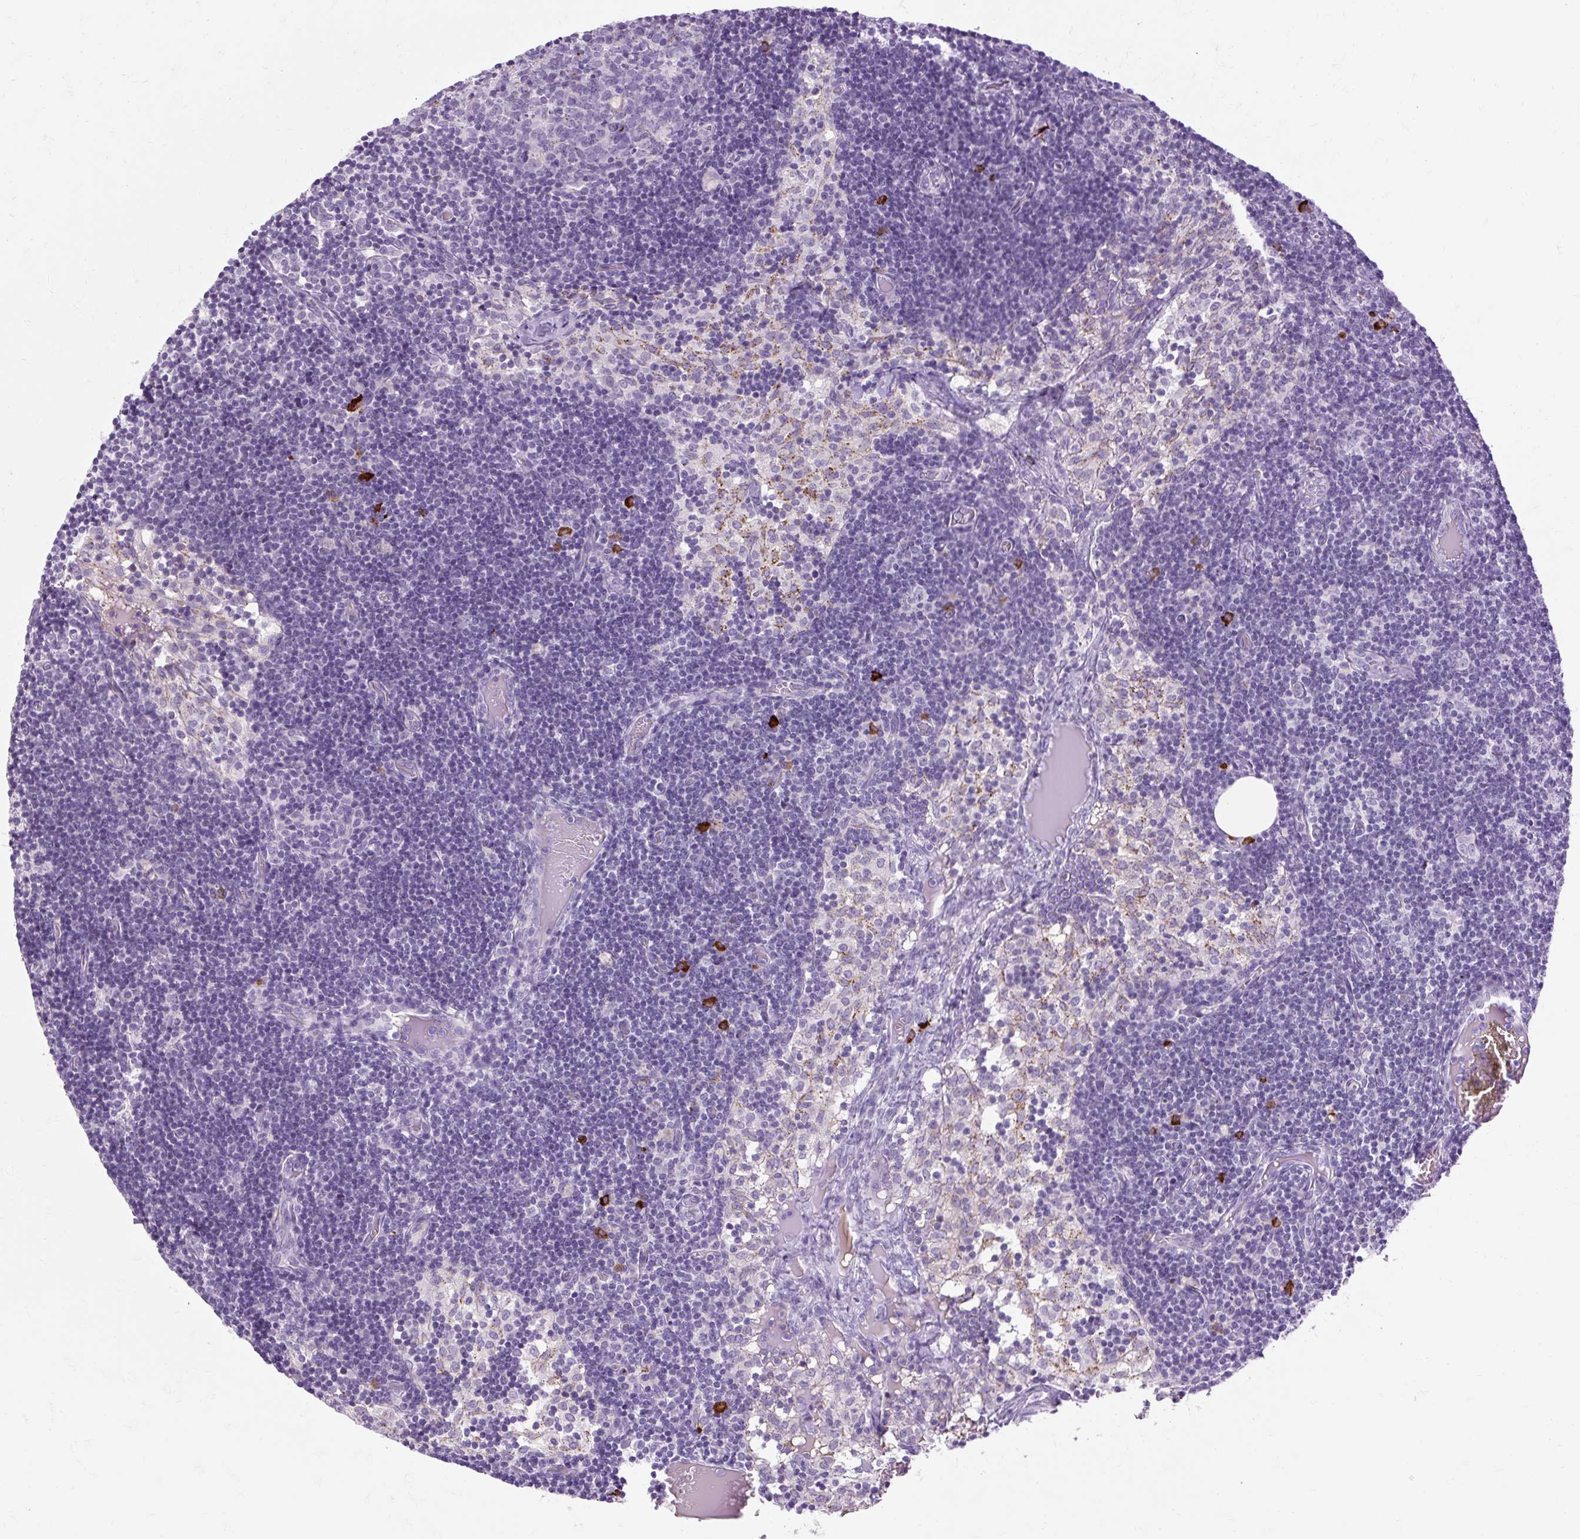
{"staining": {"intensity": "strong", "quantity": "<25%", "location": "cytoplasmic/membranous"}, "tissue": "lymph node", "cell_type": "Germinal center cells", "image_type": "normal", "snomed": [{"axis": "morphology", "description": "Normal tissue, NOS"}, {"axis": "topography", "description": "Lymph node"}], "caption": "Benign lymph node demonstrates strong cytoplasmic/membranous positivity in about <25% of germinal center cells, visualized by immunohistochemistry.", "gene": "ARRDC2", "patient": {"sex": "female", "age": 31}}